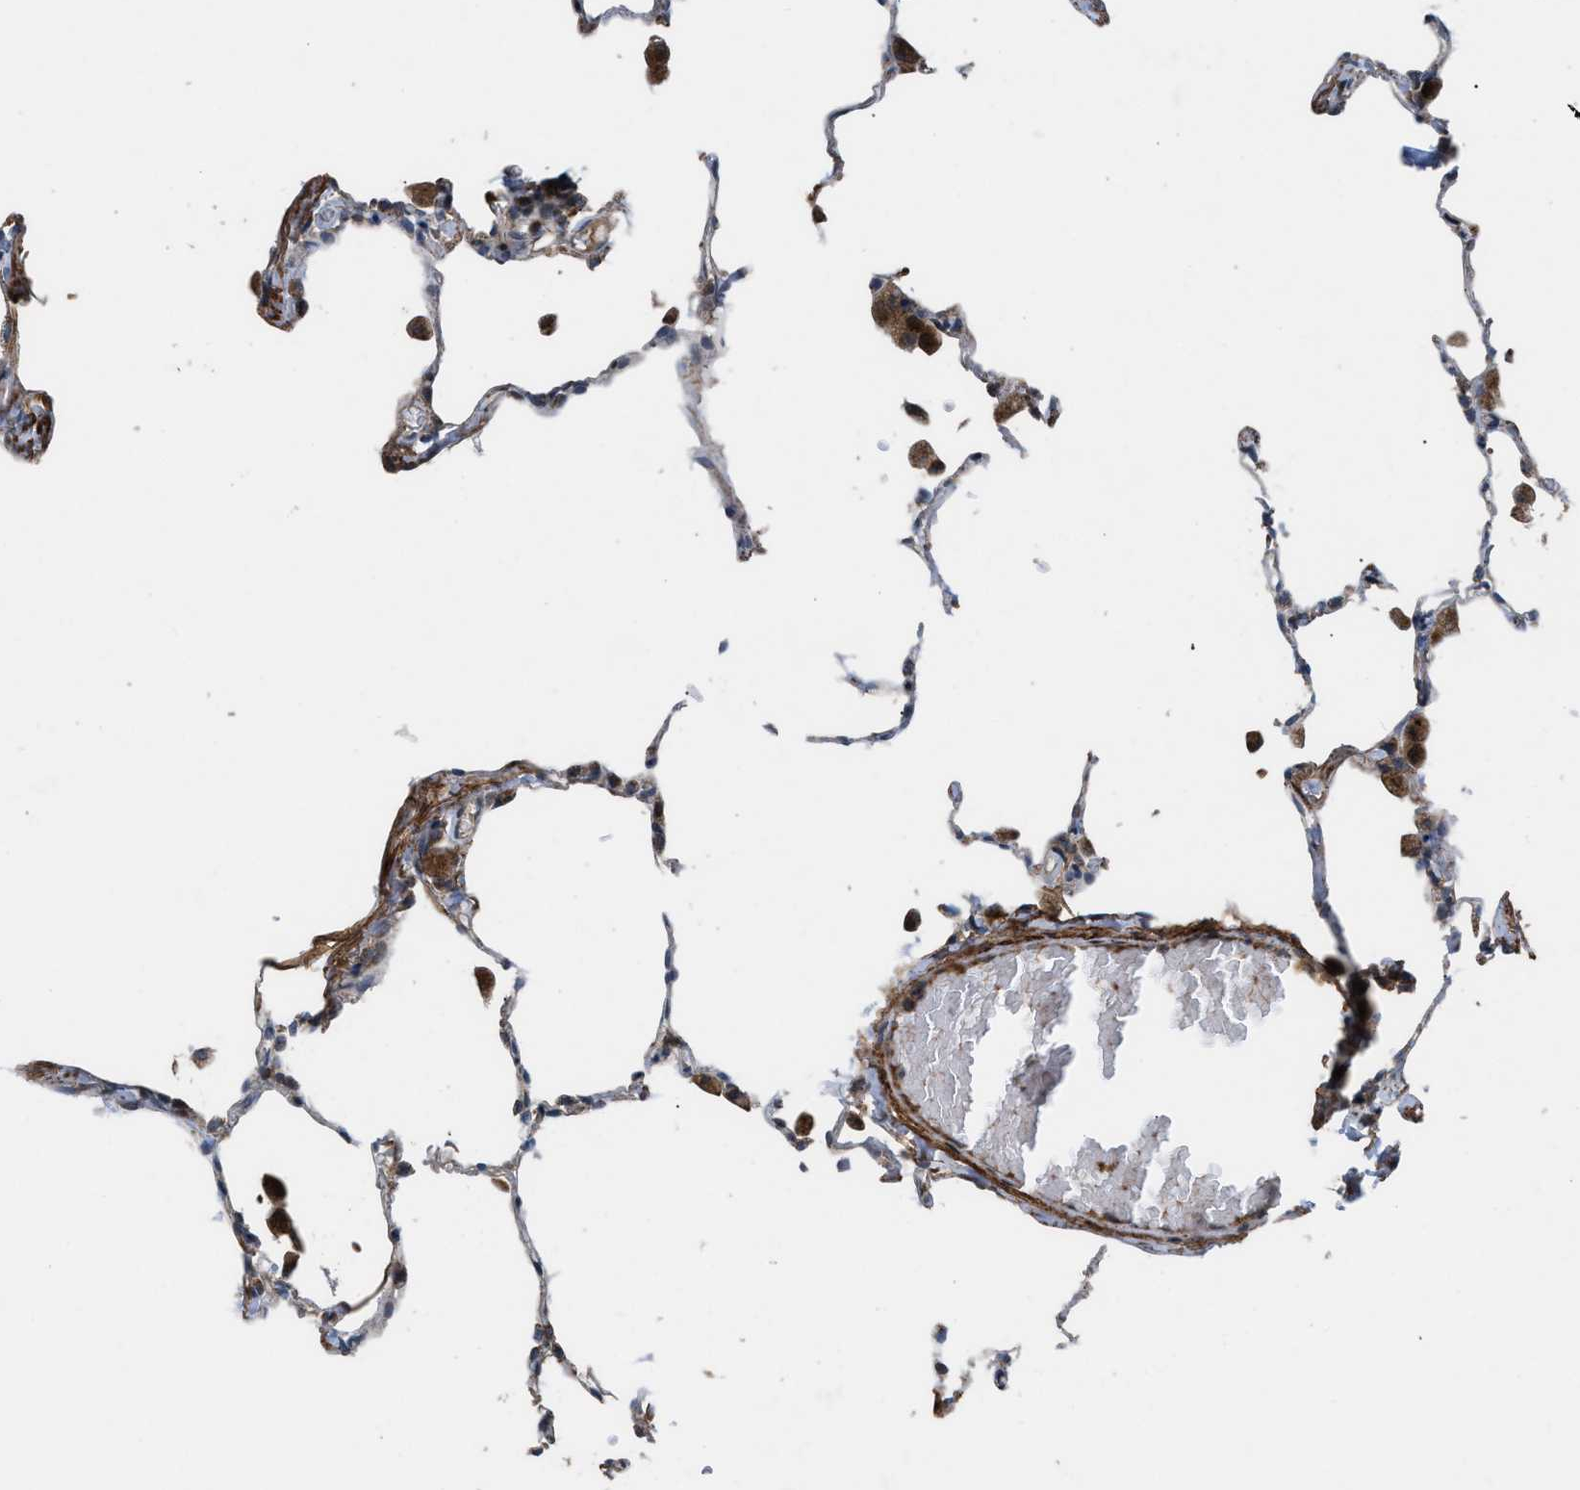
{"staining": {"intensity": "moderate", "quantity": ">75%", "location": "cytoplasmic/membranous"}, "tissue": "lung", "cell_type": "Alveolar cells", "image_type": "normal", "snomed": [{"axis": "morphology", "description": "Normal tissue, NOS"}, {"axis": "topography", "description": "Lung"}], "caption": "A medium amount of moderate cytoplasmic/membranous positivity is identified in about >75% of alveolar cells in normal lung. (Brightfield microscopy of DAB IHC at high magnification).", "gene": "AP3M2", "patient": {"sex": "female", "age": 49}}